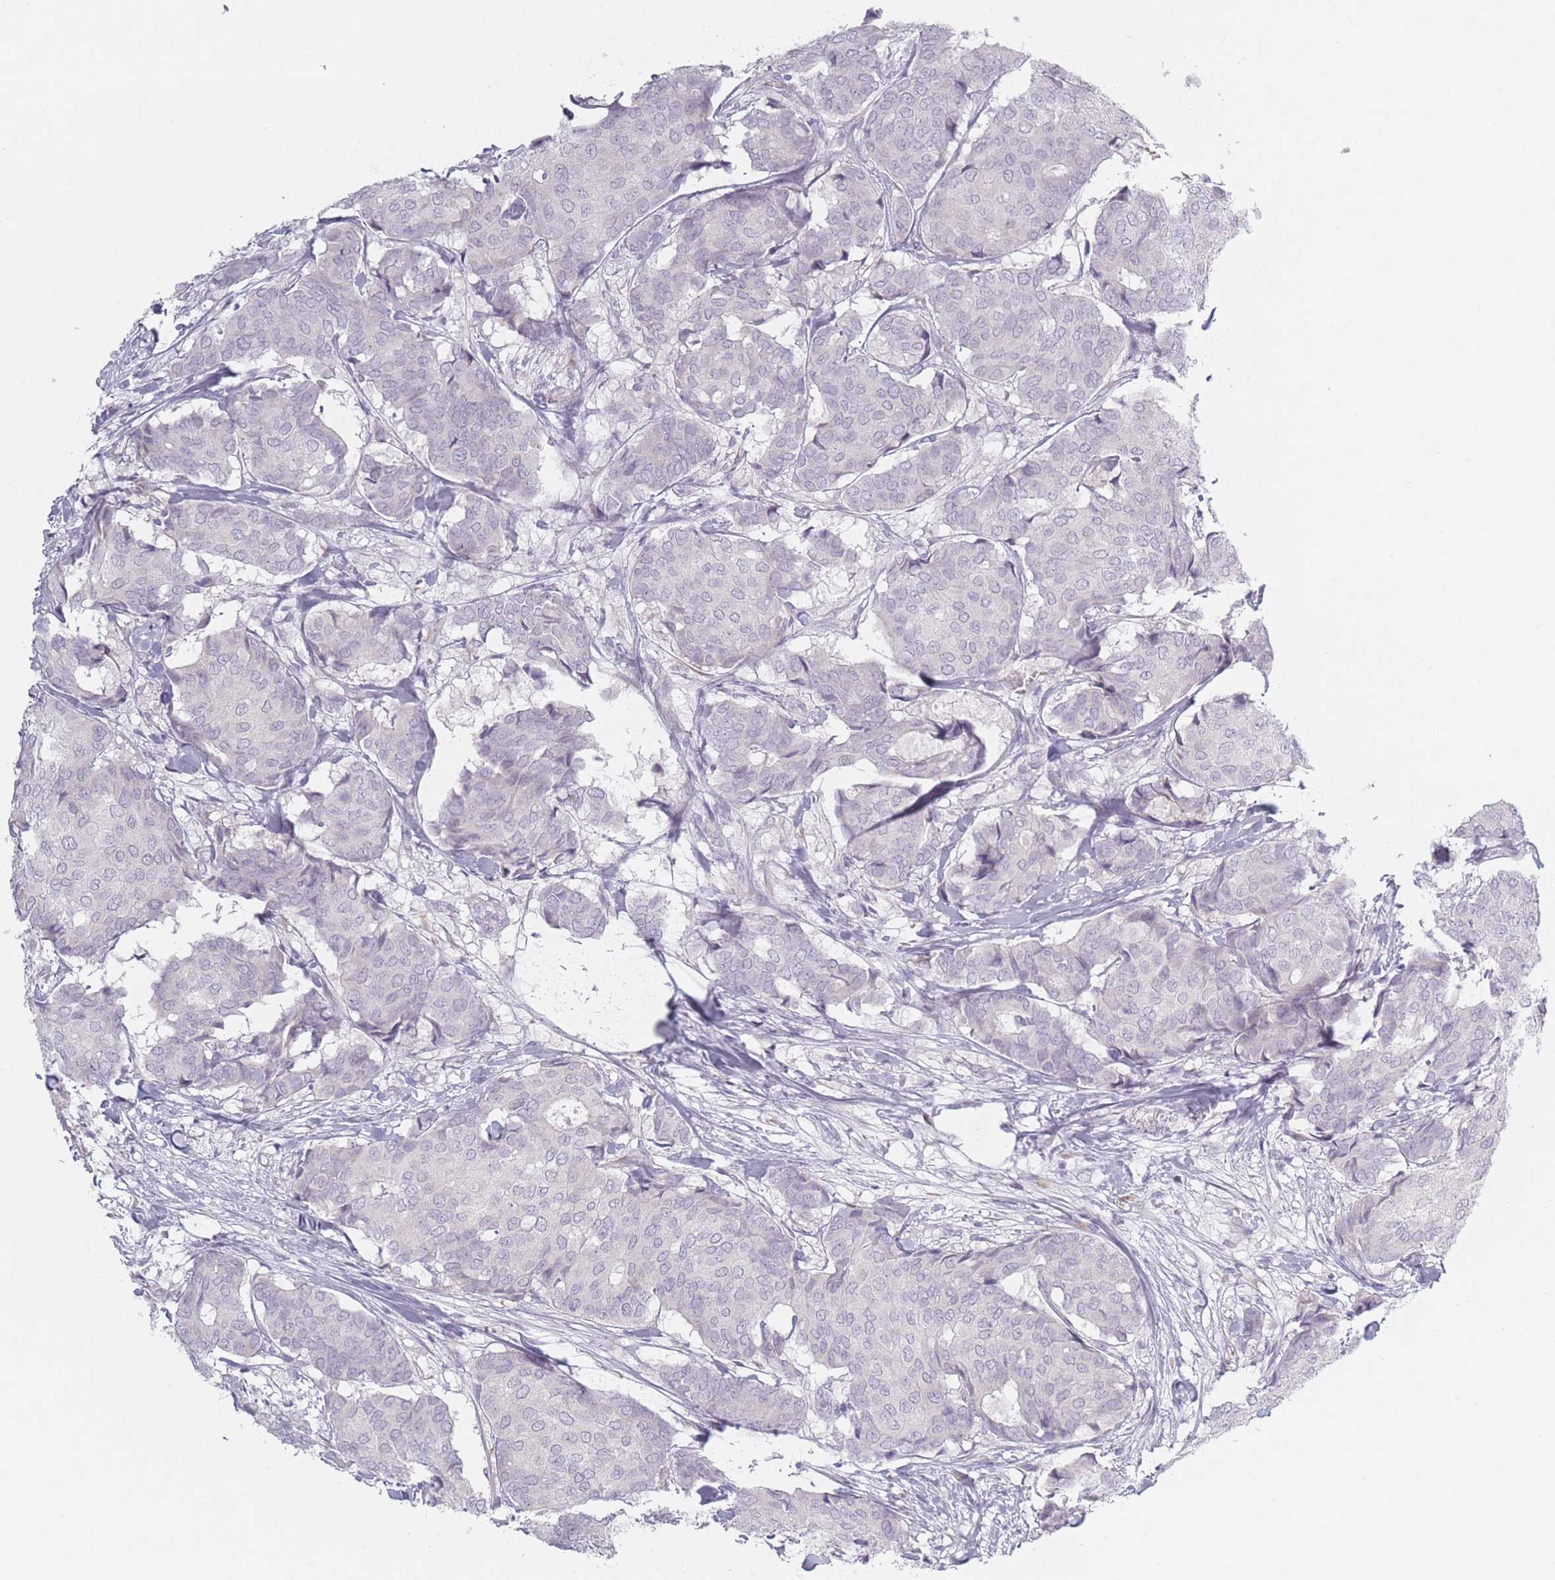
{"staining": {"intensity": "negative", "quantity": "none", "location": "none"}, "tissue": "breast cancer", "cell_type": "Tumor cells", "image_type": "cancer", "snomed": [{"axis": "morphology", "description": "Duct carcinoma"}, {"axis": "topography", "description": "Breast"}], "caption": "Immunohistochemical staining of human intraductal carcinoma (breast) demonstrates no significant positivity in tumor cells. (DAB immunohistochemistry with hematoxylin counter stain).", "gene": "RASL10B", "patient": {"sex": "female", "age": 75}}